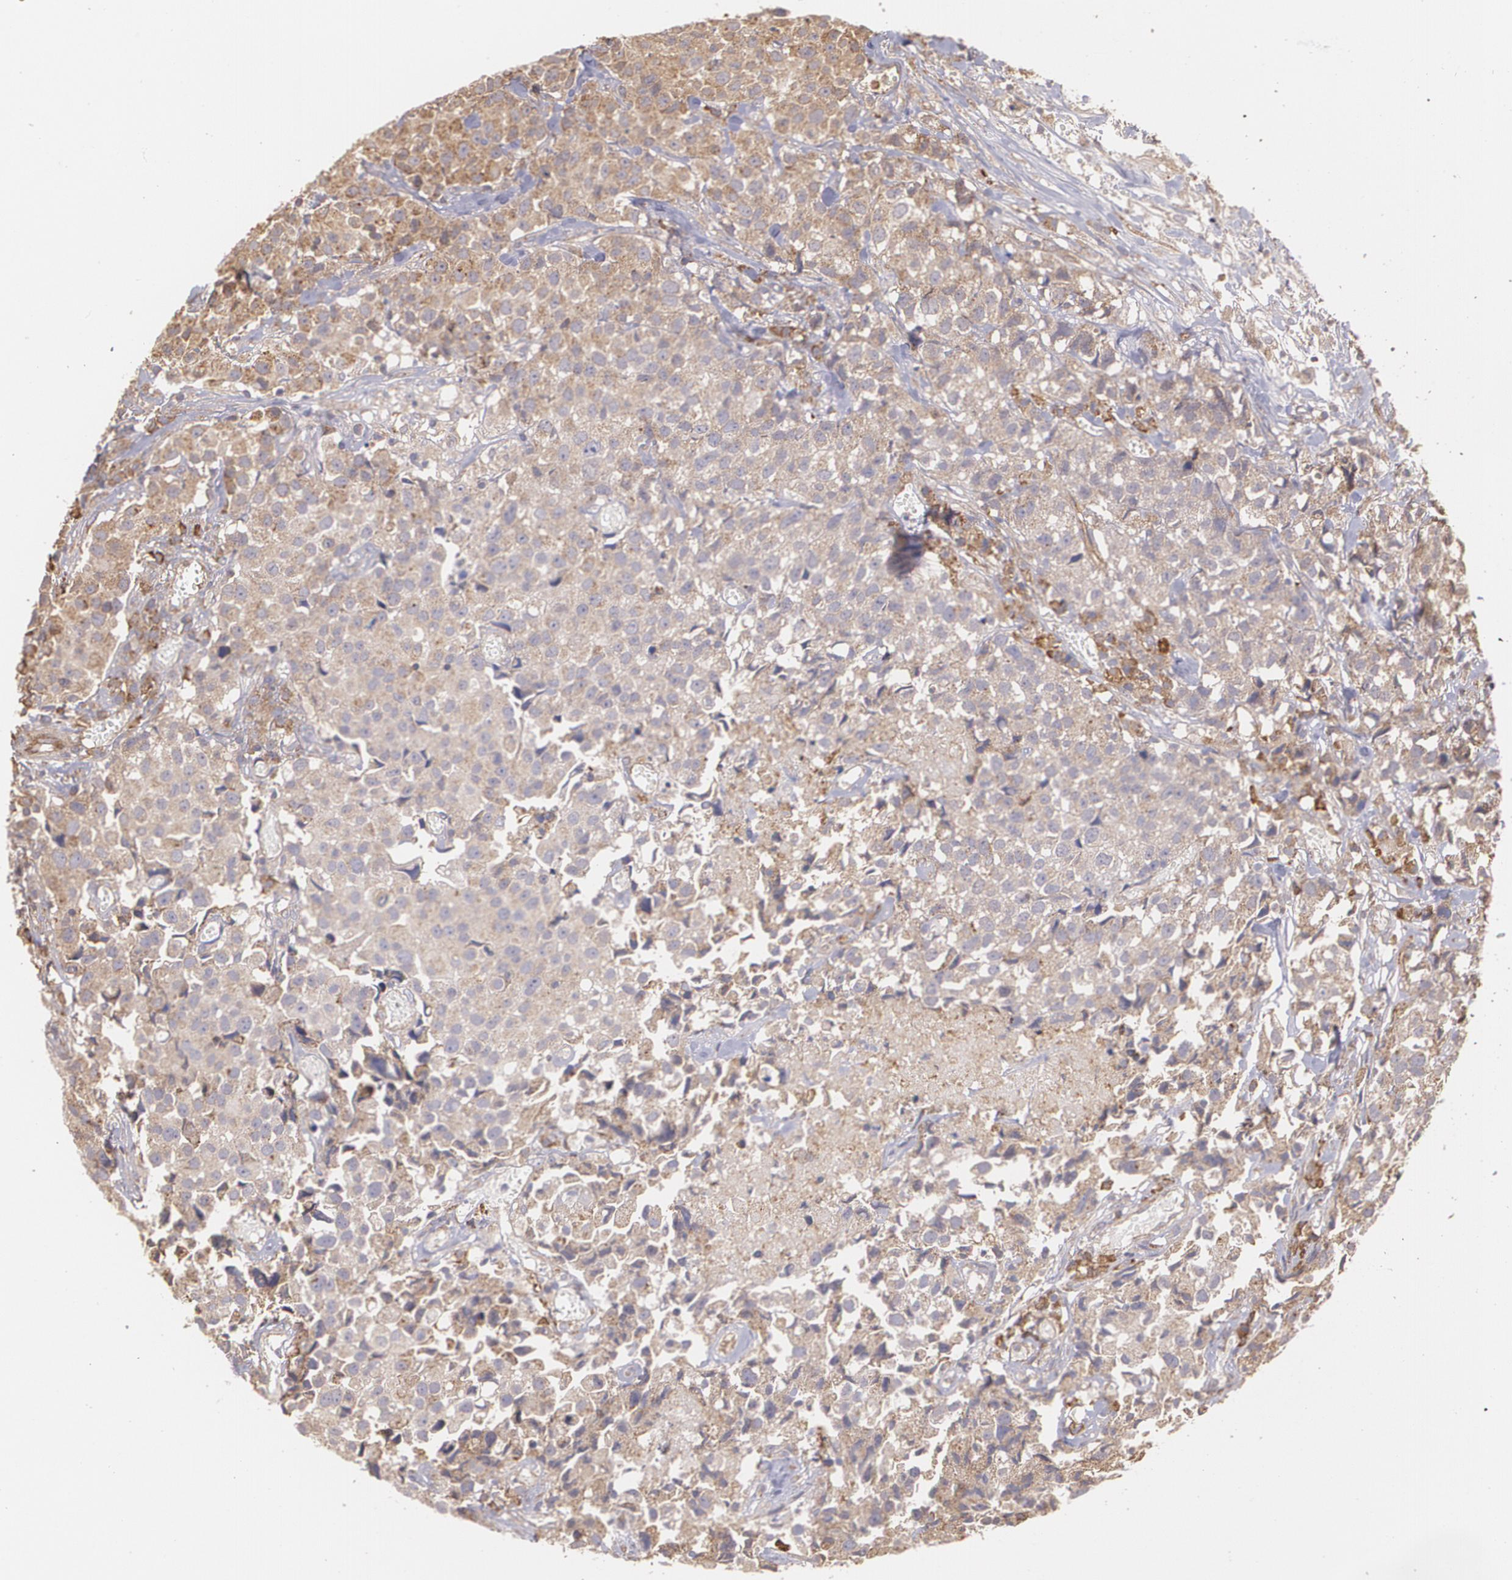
{"staining": {"intensity": "moderate", "quantity": ">75%", "location": "cytoplasmic/membranous"}, "tissue": "urothelial cancer", "cell_type": "Tumor cells", "image_type": "cancer", "snomed": [{"axis": "morphology", "description": "Urothelial carcinoma, High grade"}, {"axis": "topography", "description": "Urinary bladder"}], "caption": "Protein expression analysis of human urothelial cancer reveals moderate cytoplasmic/membranous staining in approximately >75% of tumor cells.", "gene": "ECE1", "patient": {"sex": "female", "age": 75}}